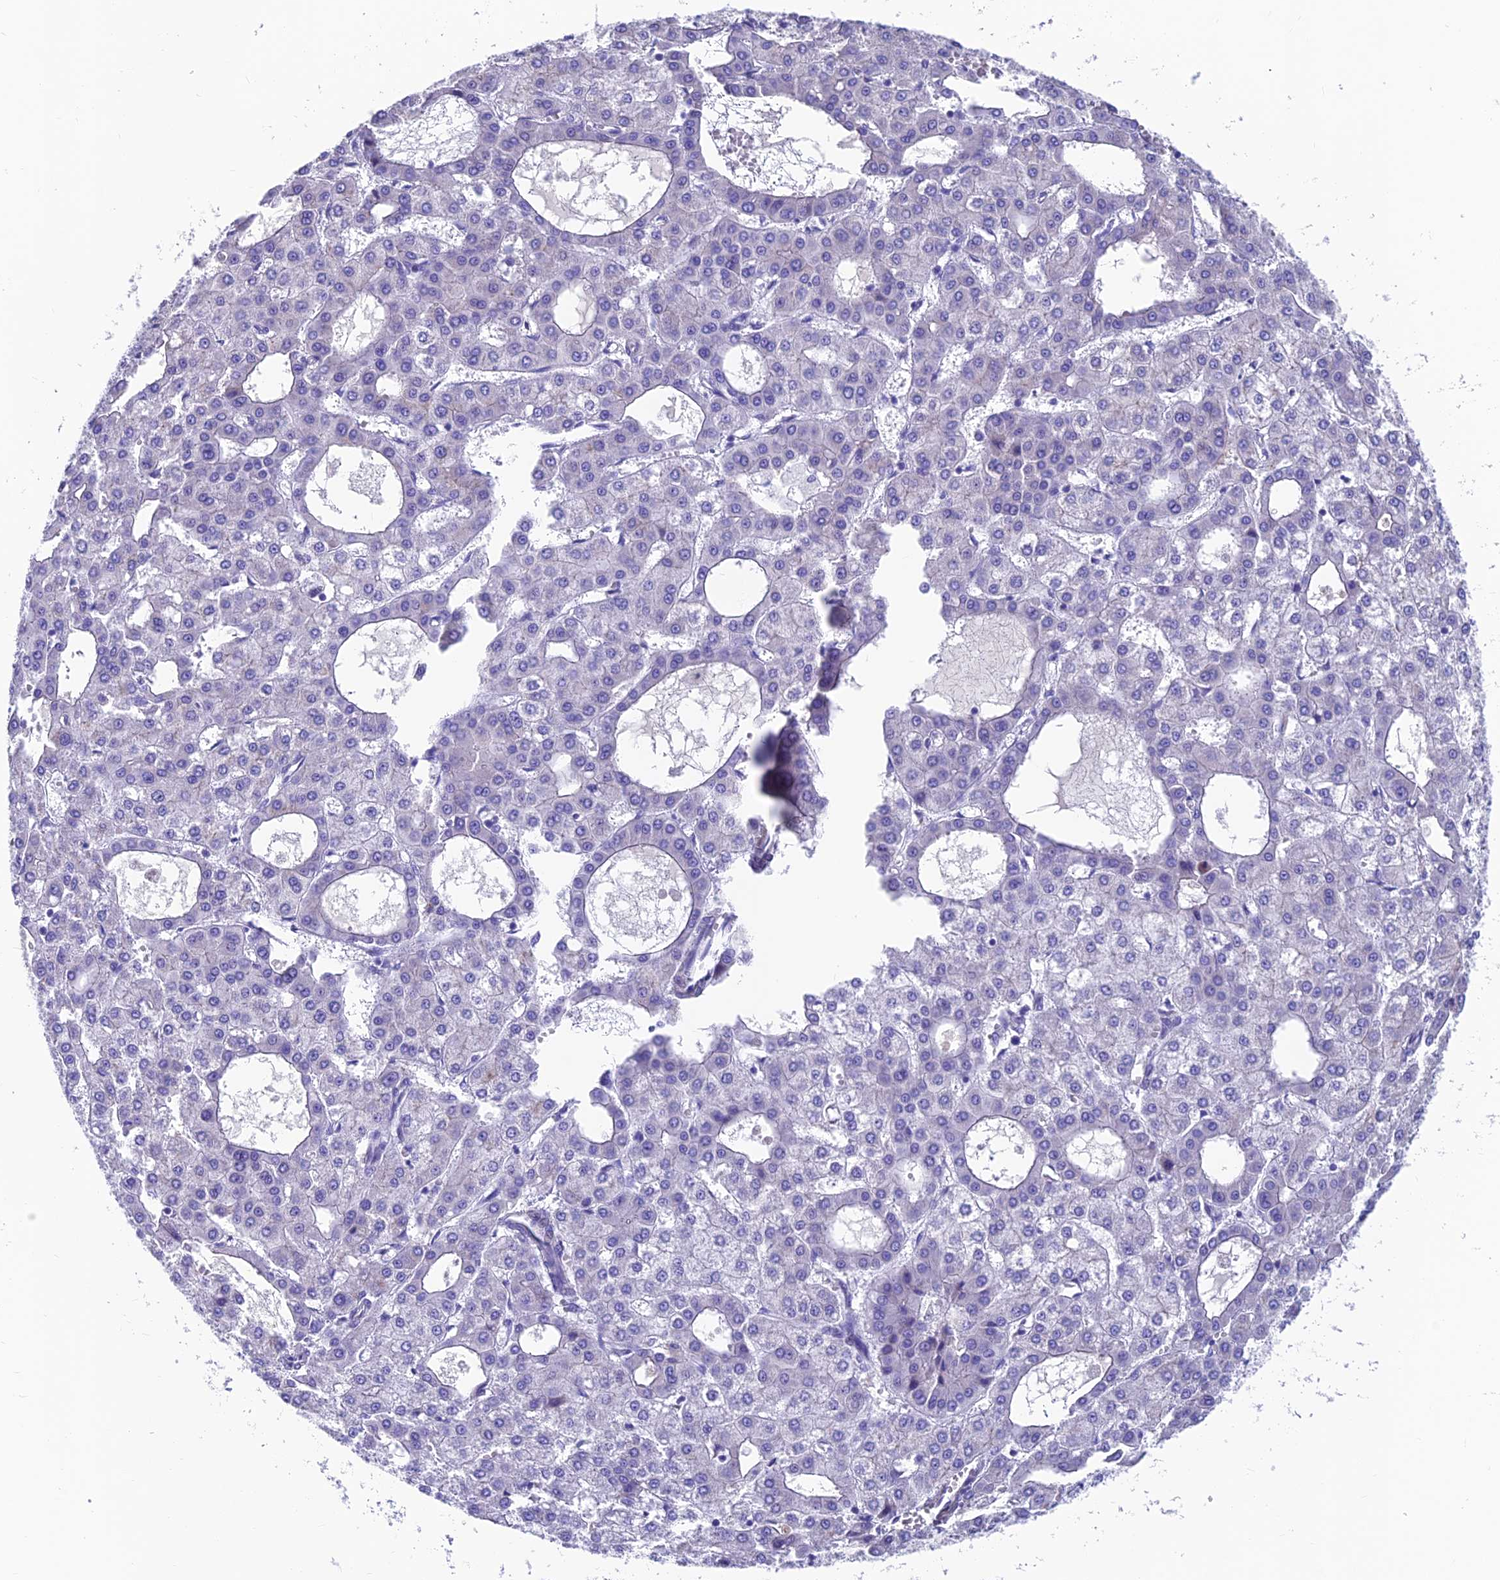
{"staining": {"intensity": "negative", "quantity": "none", "location": "none"}, "tissue": "liver cancer", "cell_type": "Tumor cells", "image_type": "cancer", "snomed": [{"axis": "morphology", "description": "Carcinoma, Hepatocellular, NOS"}, {"axis": "topography", "description": "Liver"}], "caption": "Immunohistochemistry micrograph of neoplastic tissue: liver hepatocellular carcinoma stained with DAB displays no significant protein expression in tumor cells.", "gene": "GNG11", "patient": {"sex": "male", "age": 47}}